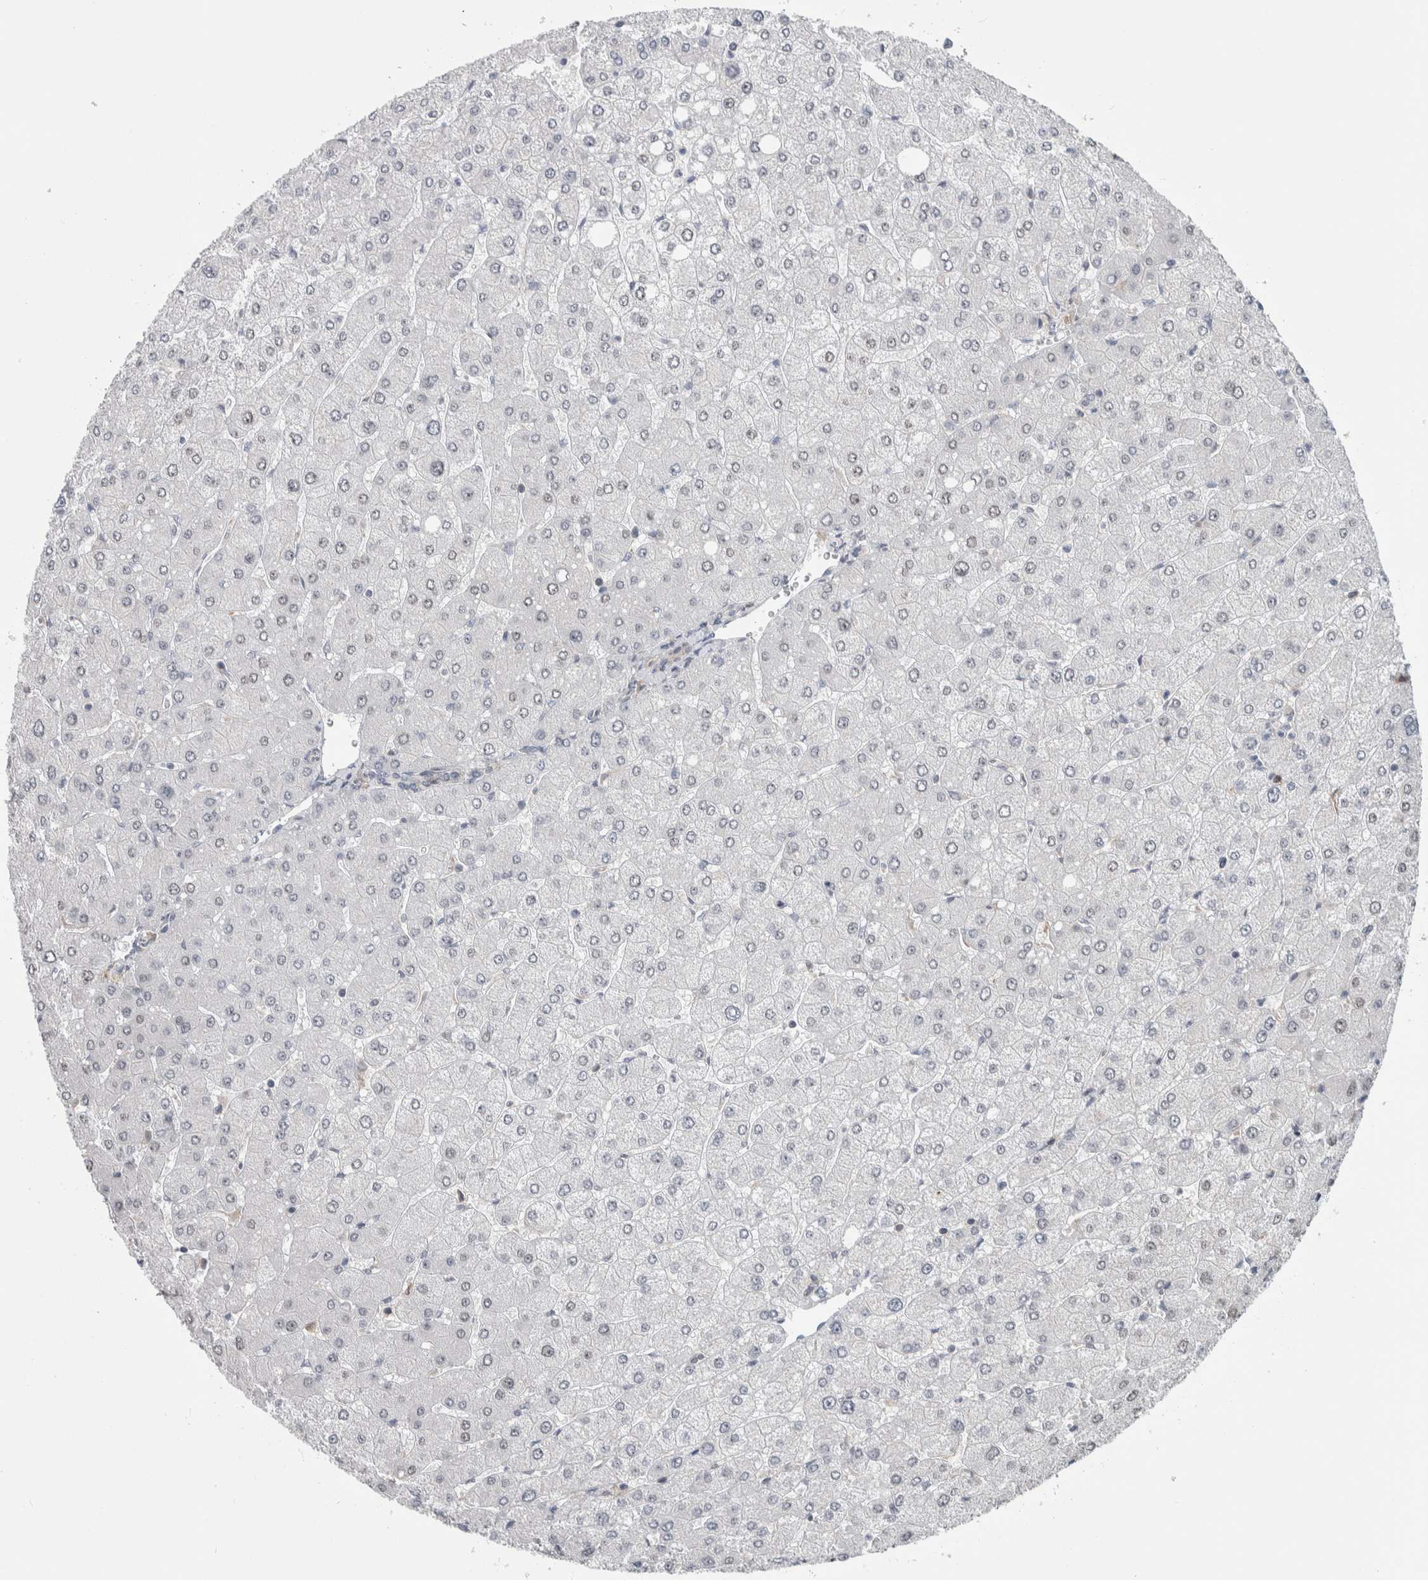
{"staining": {"intensity": "negative", "quantity": "none", "location": "none"}, "tissue": "liver", "cell_type": "Cholangiocytes", "image_type": "normal", "snomed": [{"axis": "morphology", "description": "Normal tissue, NOS"}, {"axis": "topography", "description": "Liver"}], "caption": "This photomicrograph is of normal liver stained with immunohistochemistry to label a protein in brown with the nuclei are counter-stained blue. There is no positivity in cholangiocytes. The staining is performed using DAB (3,3'-diaminobenzidine) brown chromogen with nuclei counter-stained in using hematoxylin.", "gene": "PTPA", "patient": {"sex": "male", "age": 55}}